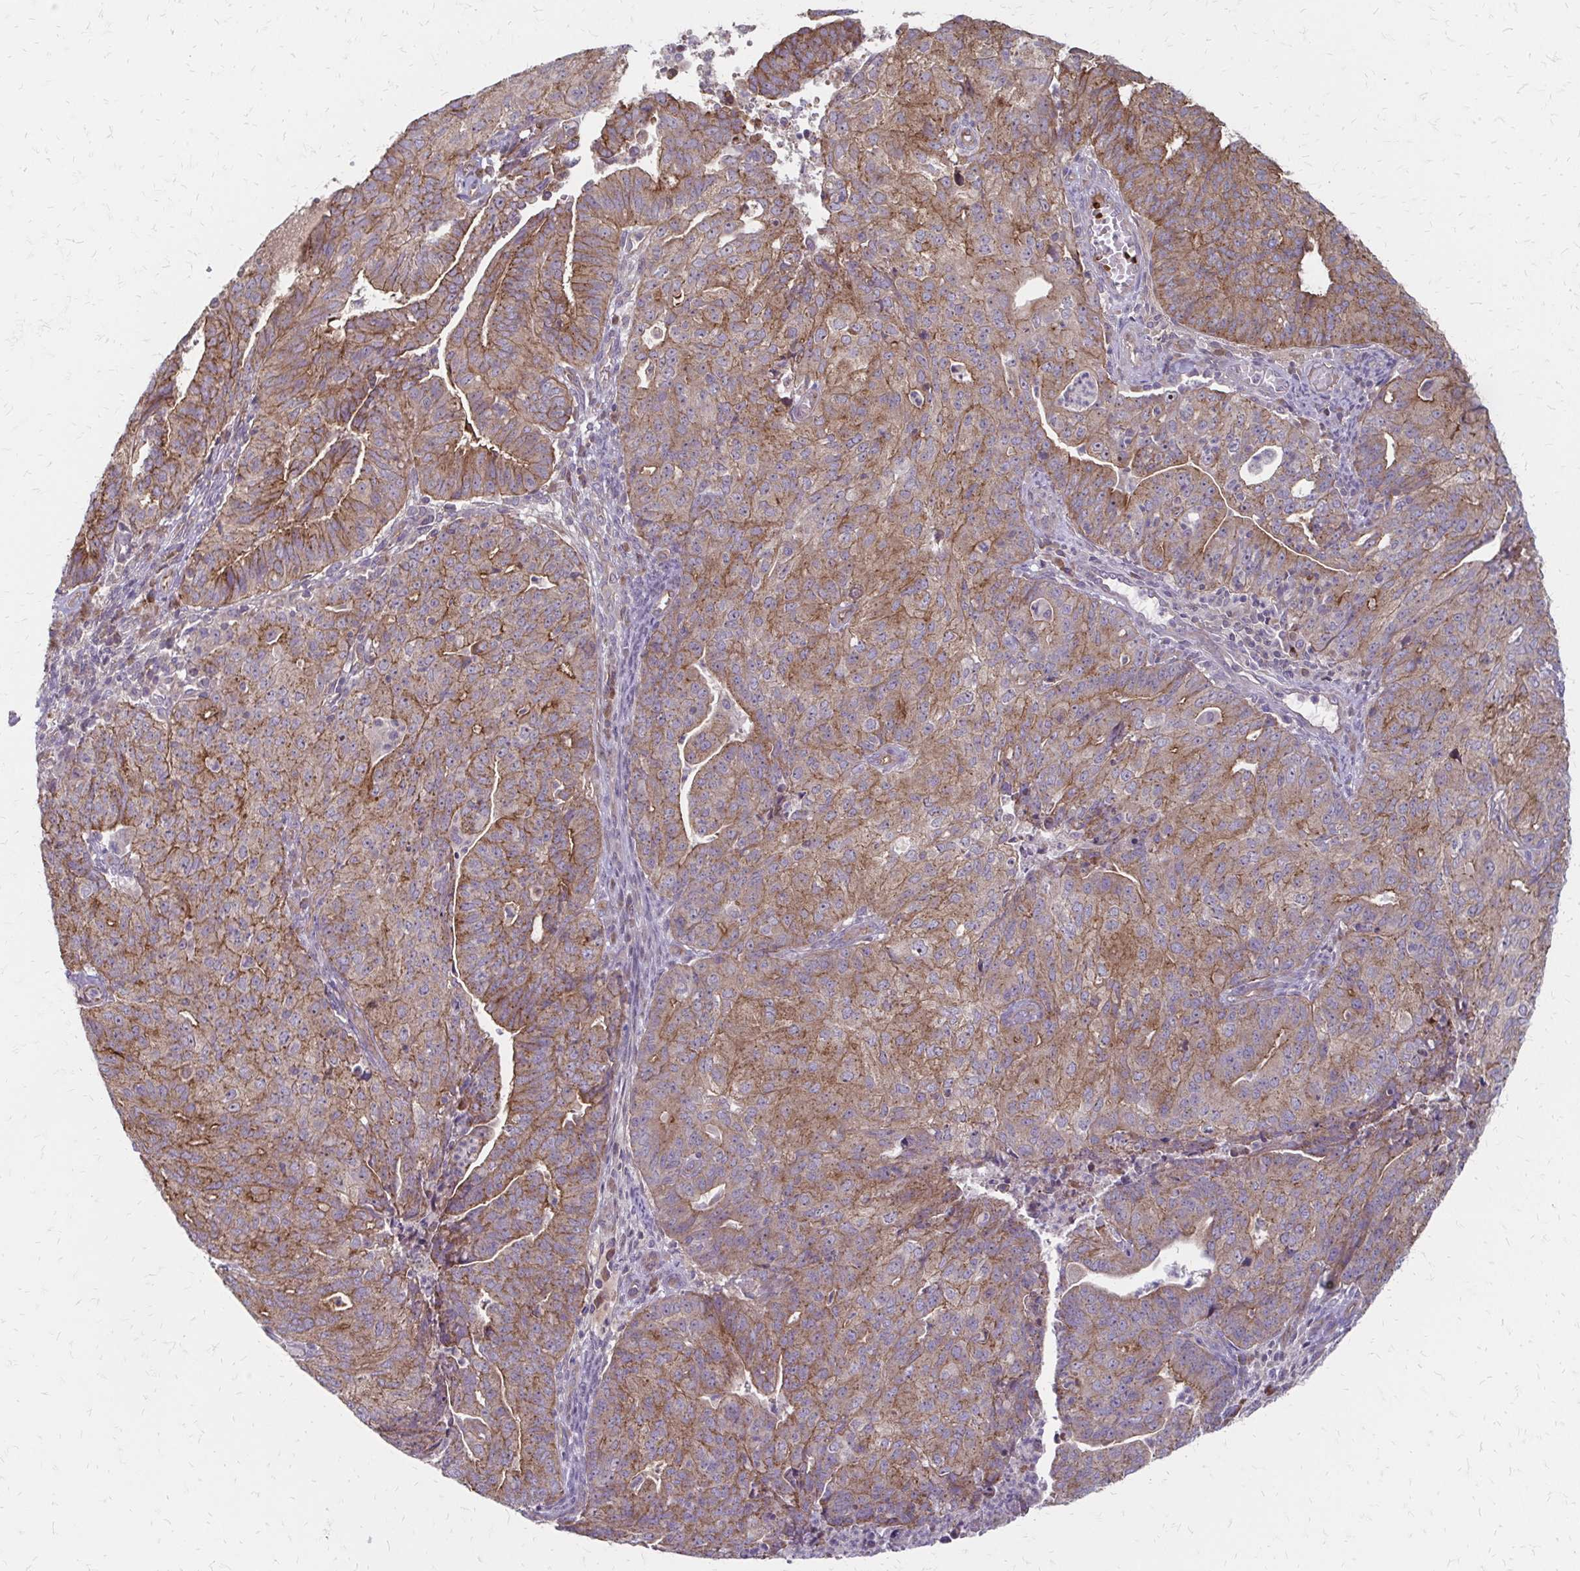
{"staining": {"intensity": "moderate", "quantity": ">75%", "location": "cytoplasmic/membranous"}, "tissue": "endometrial cancer", "cell_type": "Tumor cells", "image_type": "cancer", "snomed": [{"axis": "morphology", "description": "Adenocarcinoma, NOS"}, {"axis": "topography", "description": "Endometrium"}], "caption": "This photomicrograph displays immunohistochemistry (IHC) staining of human endometrial cancer (adenocarcinoma), with medium moderate cytoplasmic/membranous positivity in about >75% of tumor cells.", "gene": "ZNF383", "patient": {"sex": "female", "age": 82}}